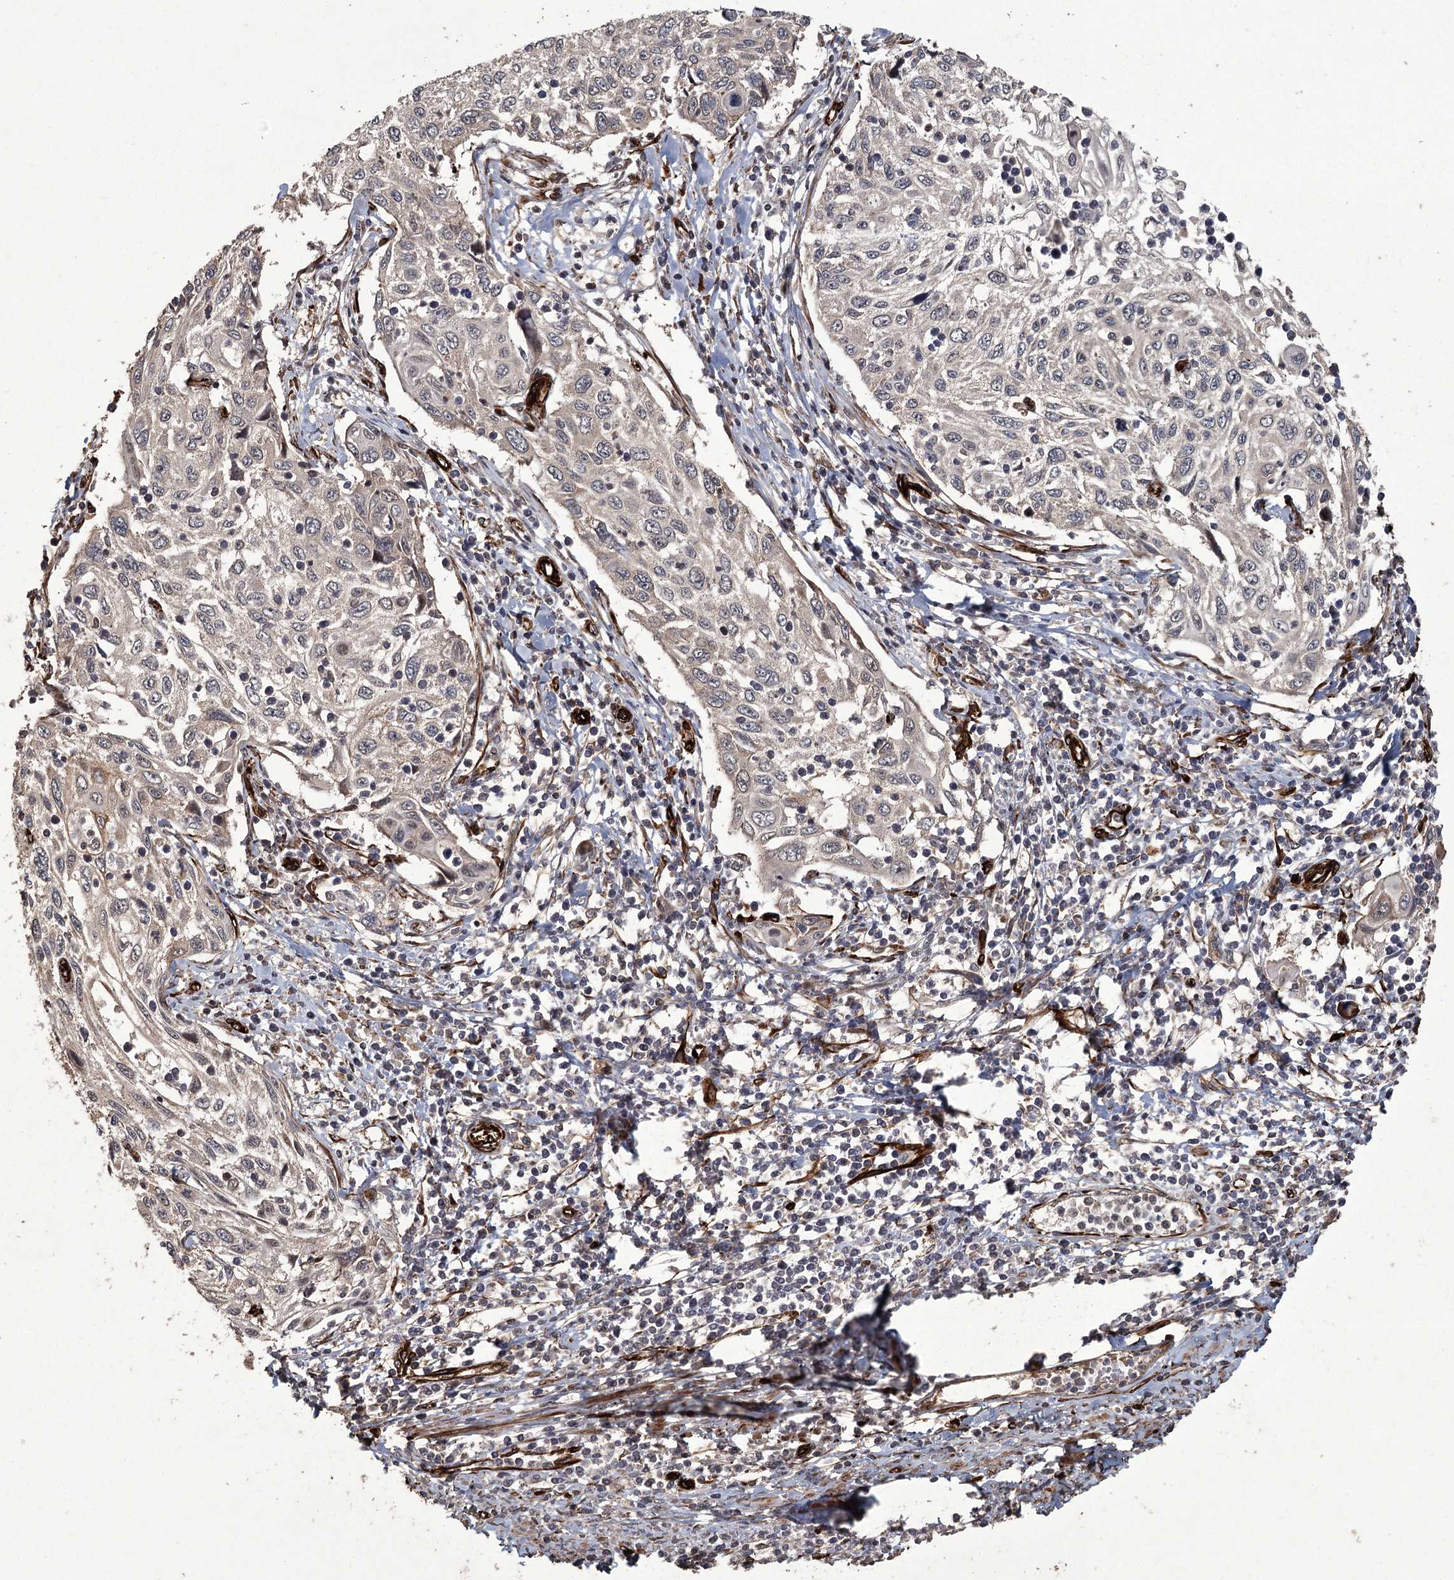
{"staining": {"intensity": "weak", "quantity": "<25%", "location": "cytoplasmic/membranous"}, "tissue": "cervical cancer", "cell_type": "Tumor cells", "image_type": "cancer", "snomed": [{"axis": "morphology", "description": "Squamous cell carcinoma, NOS"}, {"axis": "topography", "description": "Cervix"}], "caption": "Squamous cell carcinoma (cervical) stained for a protein using IHC exhibits no expression tumor cells.", "gene": "RPAP3", "patient": {"sex": "female", "age": 70}}